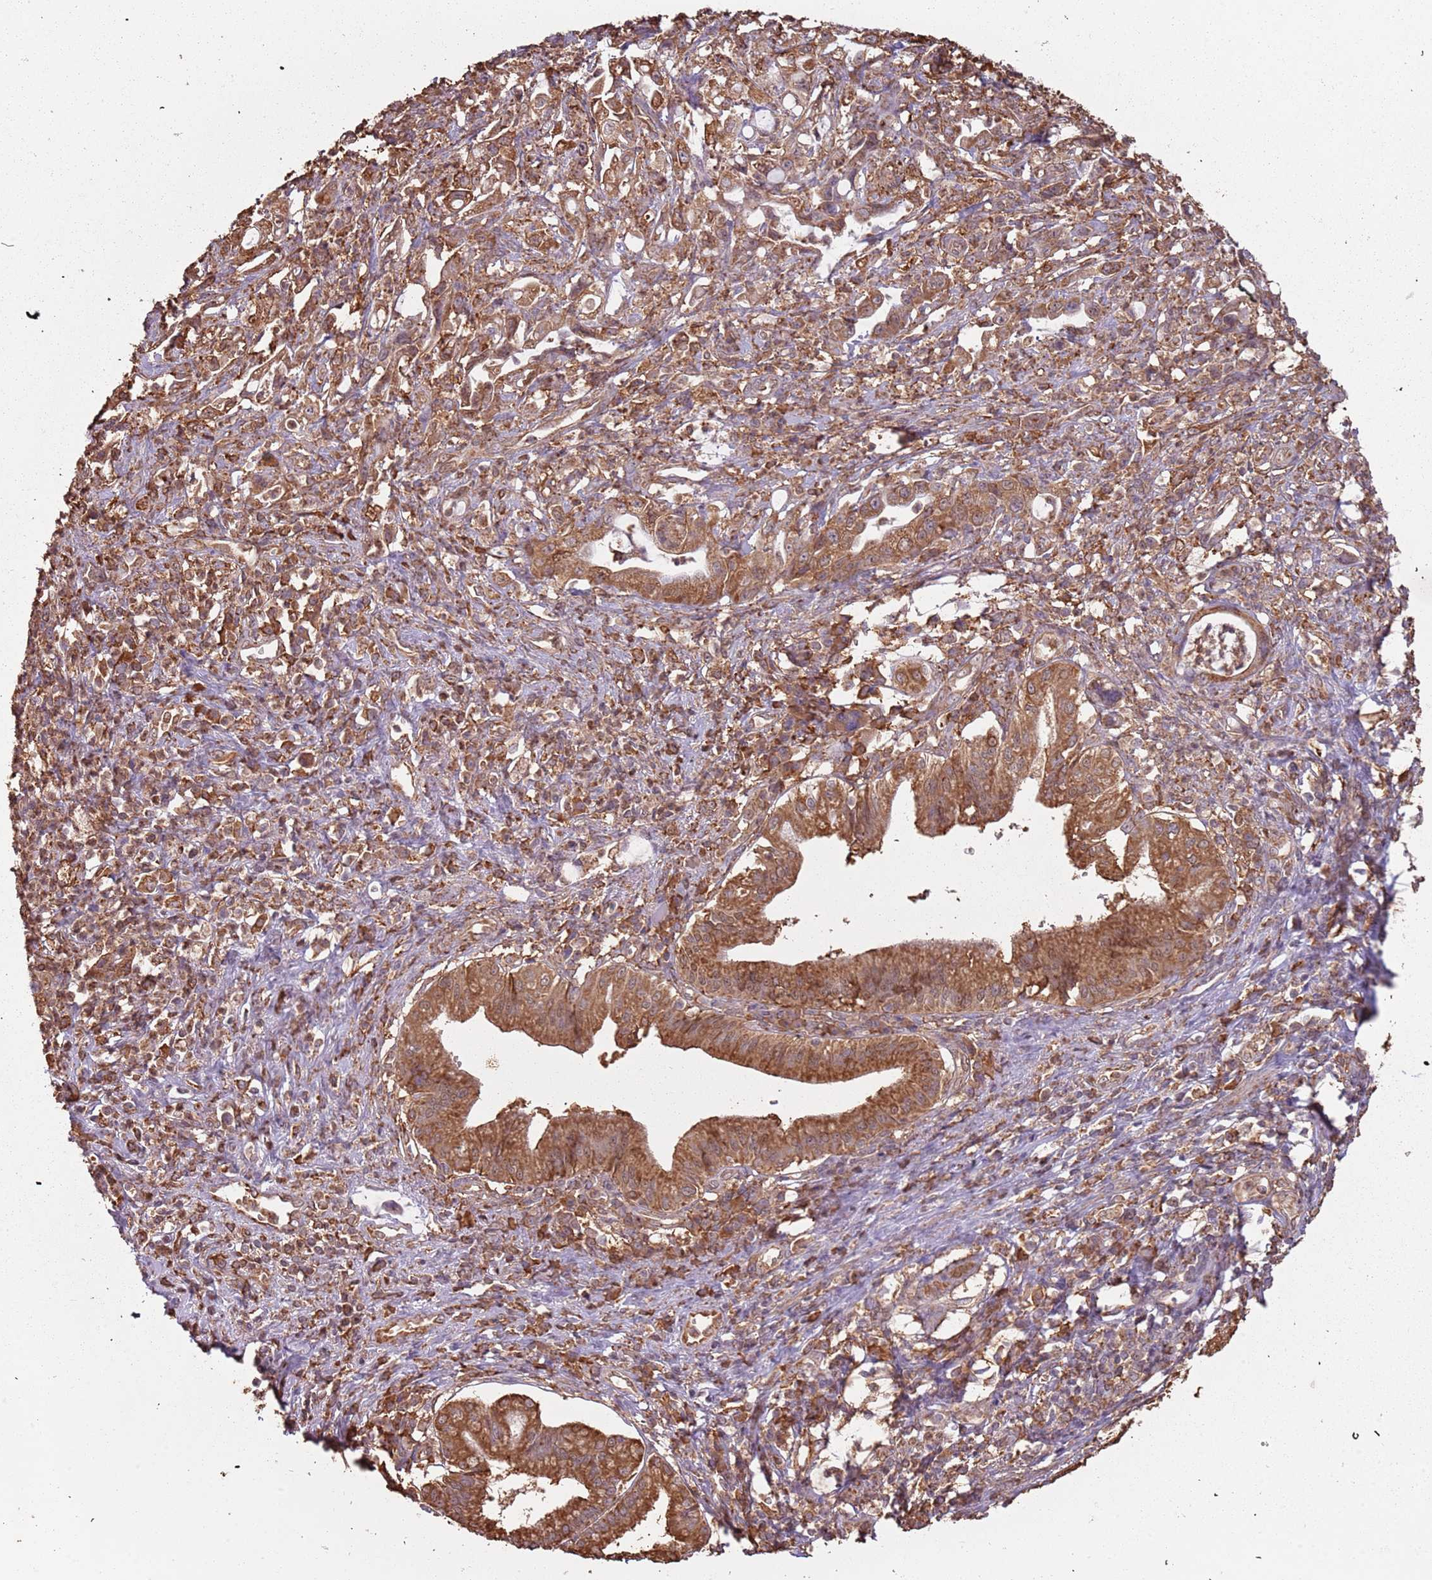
{"staining": {"intensity": "moderate", "quantity": ">75%", "location": "cytoplasmic/membranous"}, "tissue": "pancreatic cancer", "cell_type": "Tumor cells", "image_type": "cancer", "snomed": [{"axis": "morphology", "description": "Adenocarcinoma, NOS"}, {"axis": "topography", "description": "Pancreas"}], "caption": "A brown stain highlights moderate cytoplasmic/membranous staining of a protein in pancreatic adenocarcinoma tumor cells.", "gene": "ATOSB", "patient": {"sex": "female", "age": 61}}